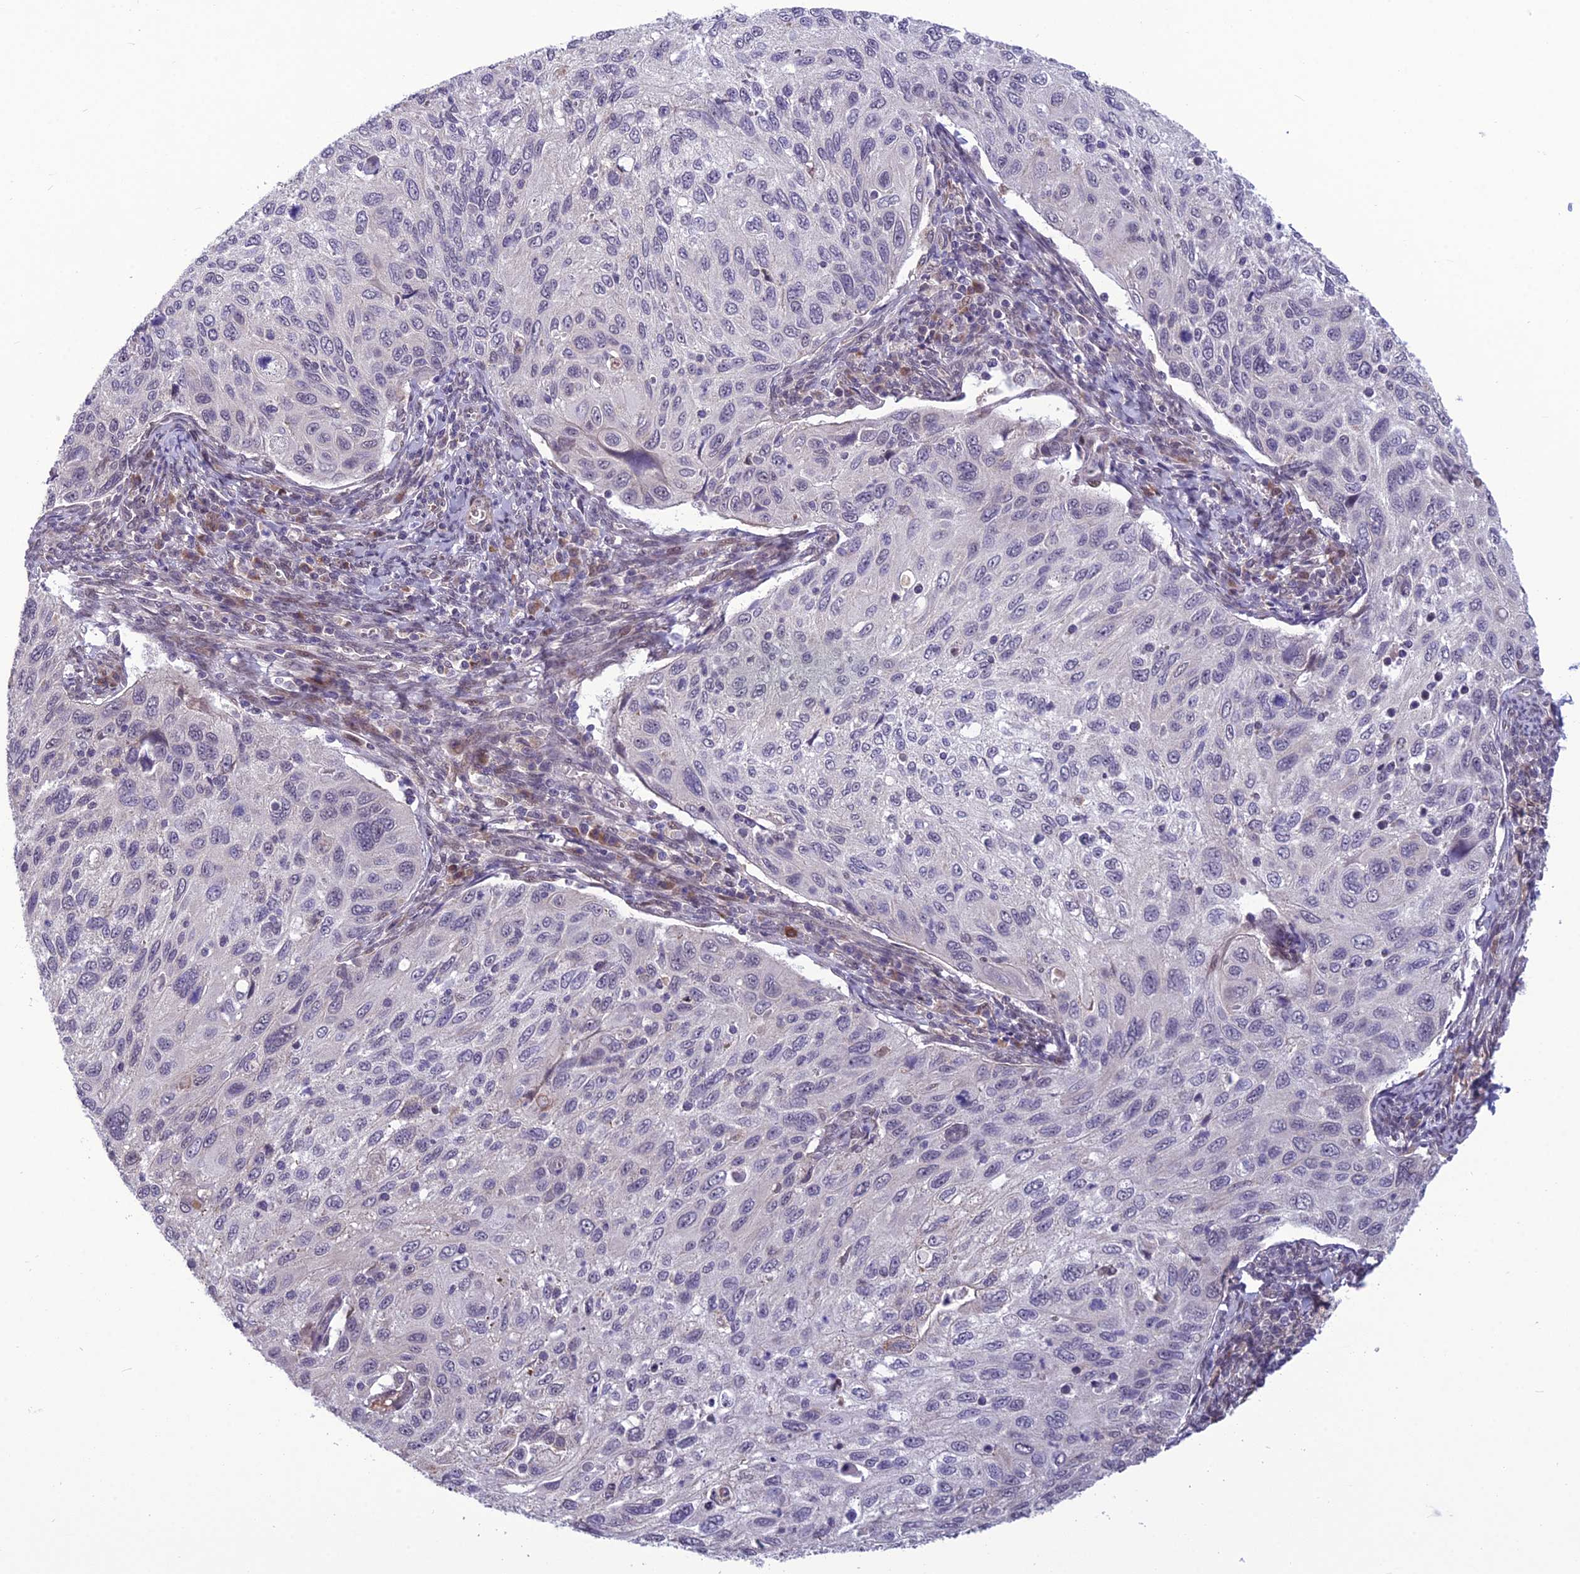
{"staining": {"intensity": "negative", "quantity": "none", "location": "none"}, "tissue": "cervical cancer", "cell_type": "Tumor cells", "image_type": "cancer", "snomed": [{"axis": "morphology", "description": "Squamous cell carcinoma, NOS"}, {"axis": "topography", "description": "Cervix"}], "caption": "This is an immunohistochemistry micrograph of human cervical squamous cell carcinoma. There is no staining in tumor cells.", "gene": "FBRS", "patient": {"sex": "female", "age": 70}}